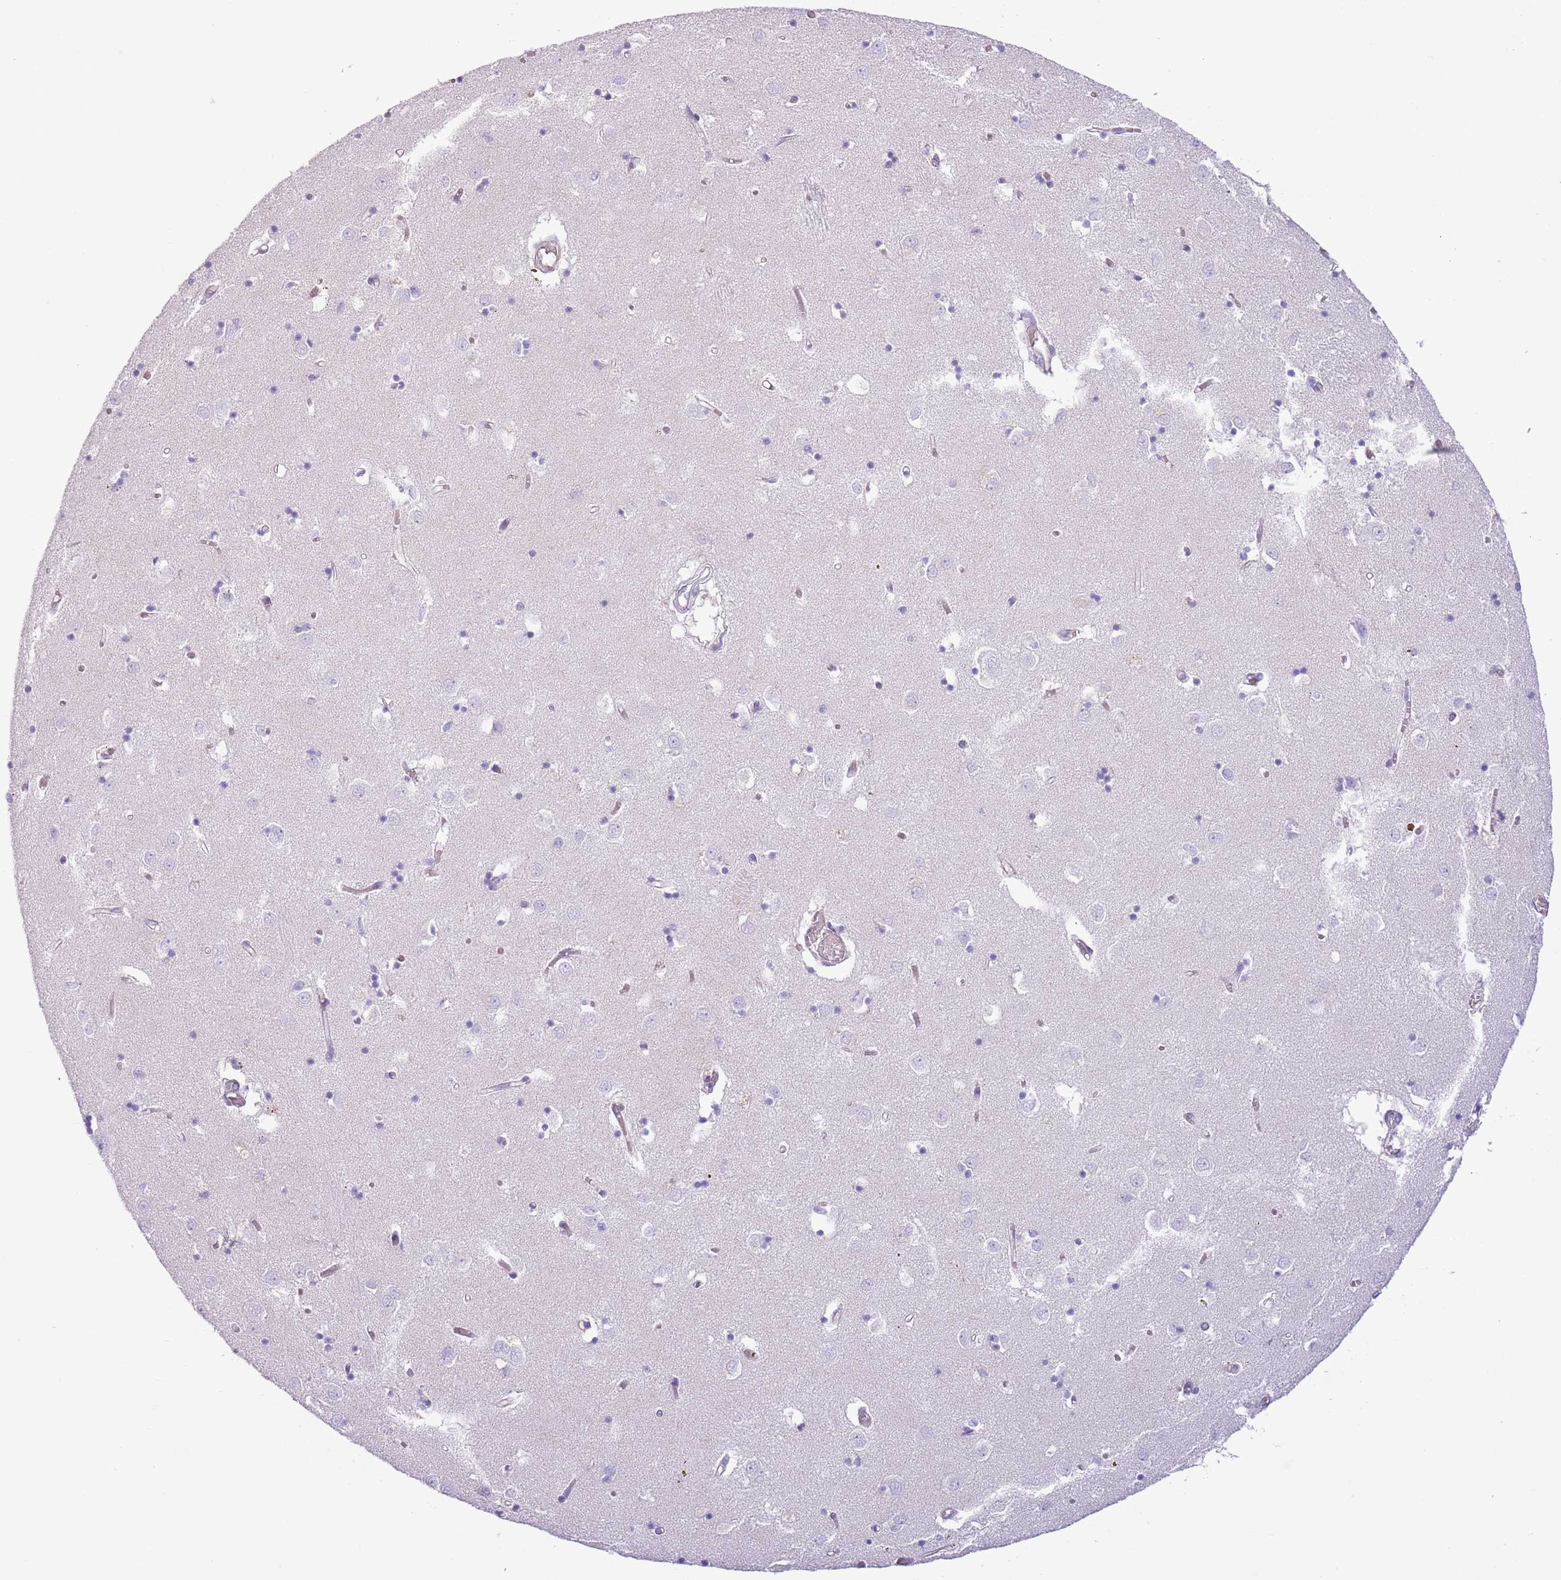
{"staining": {"intensity": "negative", "quantity": "none", "location": "none"}, "tissue": "caudate", "cell_type": "Glial cells", "image_type": "normal", "snomed": [{"axis": "morphology", "description": "Normal tissue, NOS"}, {"axis": "topography", "description": "Lateral ventricle wall"}], "caption": "High power microscopy histopathology image of an immunohistochemistry (IHC) micrograph of unremarkable caudate, revealing no significant positivity in glial cells. The staining was performed using DAB to visualize the protein expression in brown, while the nuclei were stained in blue with hematoxylin (Magnification: 20x).", "gene": "RBP3", "patient": {"sex": "male", "age": 70}}